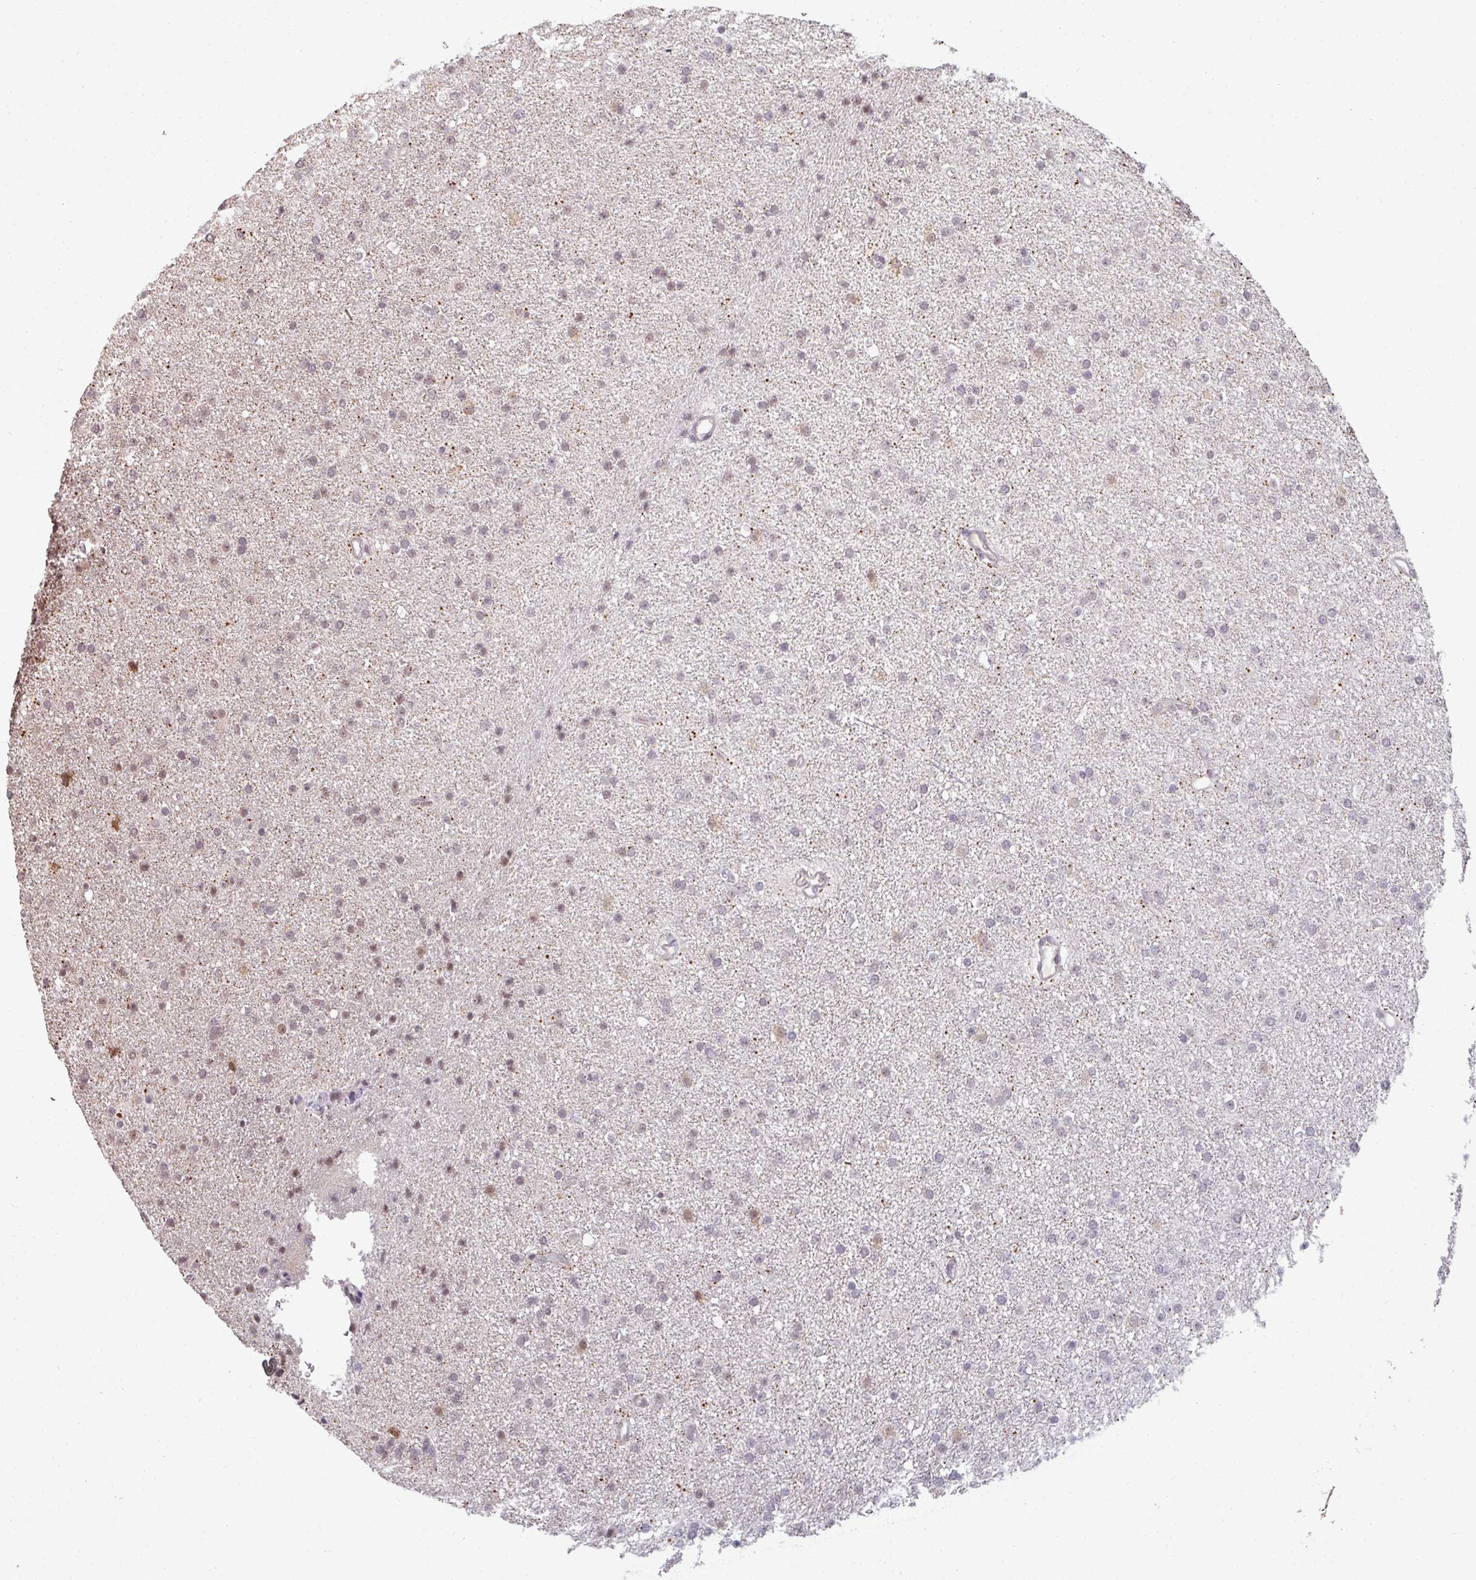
{"staining": {"intensity": "weak", "quantity": "<25%", "location": "nuclear"}, "tissue": "glioma", "cell_type": "Tumor cells", "image_type": "cancer", "snomed": [{"axis": "morphology", "description": "Glioma, malignant, Low grade"}, {"axis": "topography", "description": "Brain"}], "caption": "Tumor cells are negative for protein expression in human malignant low-grade glioma.", "gene": "GTF2H3", "patient": {"sex": "female", "age": 34}}